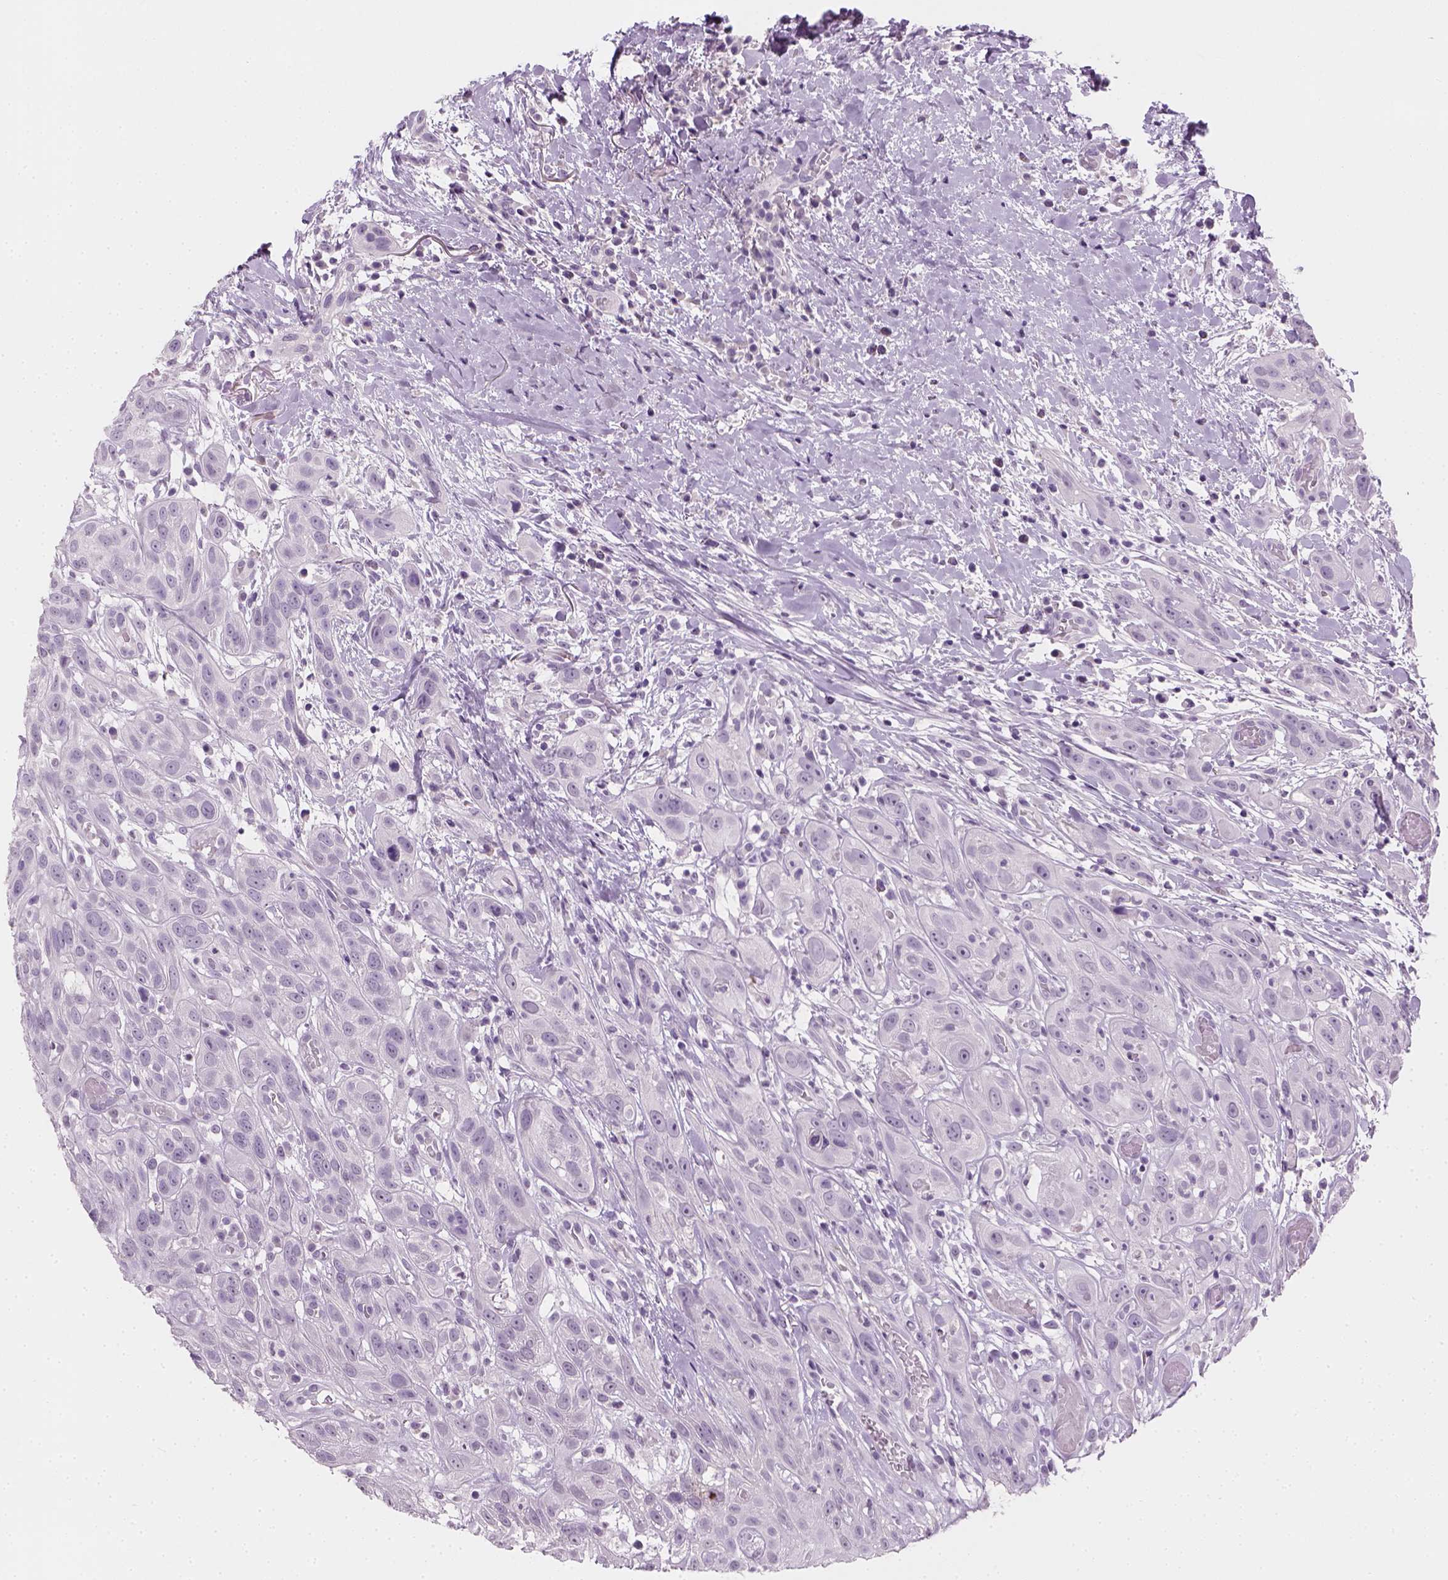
{"staining": {"intensity": "negative", "quantity": "none", "location": "none"}, "tissue": "head and neck cancer", "cell_type": "Tumor cells", "image_type": "cancer", "snomed": [{"axis": "morphology", "description": "Normal tissue, NOS"}, {"axis": "morphology", "description": "Squamous cell carcinoma, NOS"}, {"axis": "topography", "description": "Oral tissue"}, {"axis": "topography", "description": "Salivary gland"}, {"axis": "topography", "description": "Head-Neck"}], "caption": "Tumor cells show no significant expression in head and neck squamous cell carcinoma.", "gene": "TH", "patient": {"sex": "female", "age": 62}}